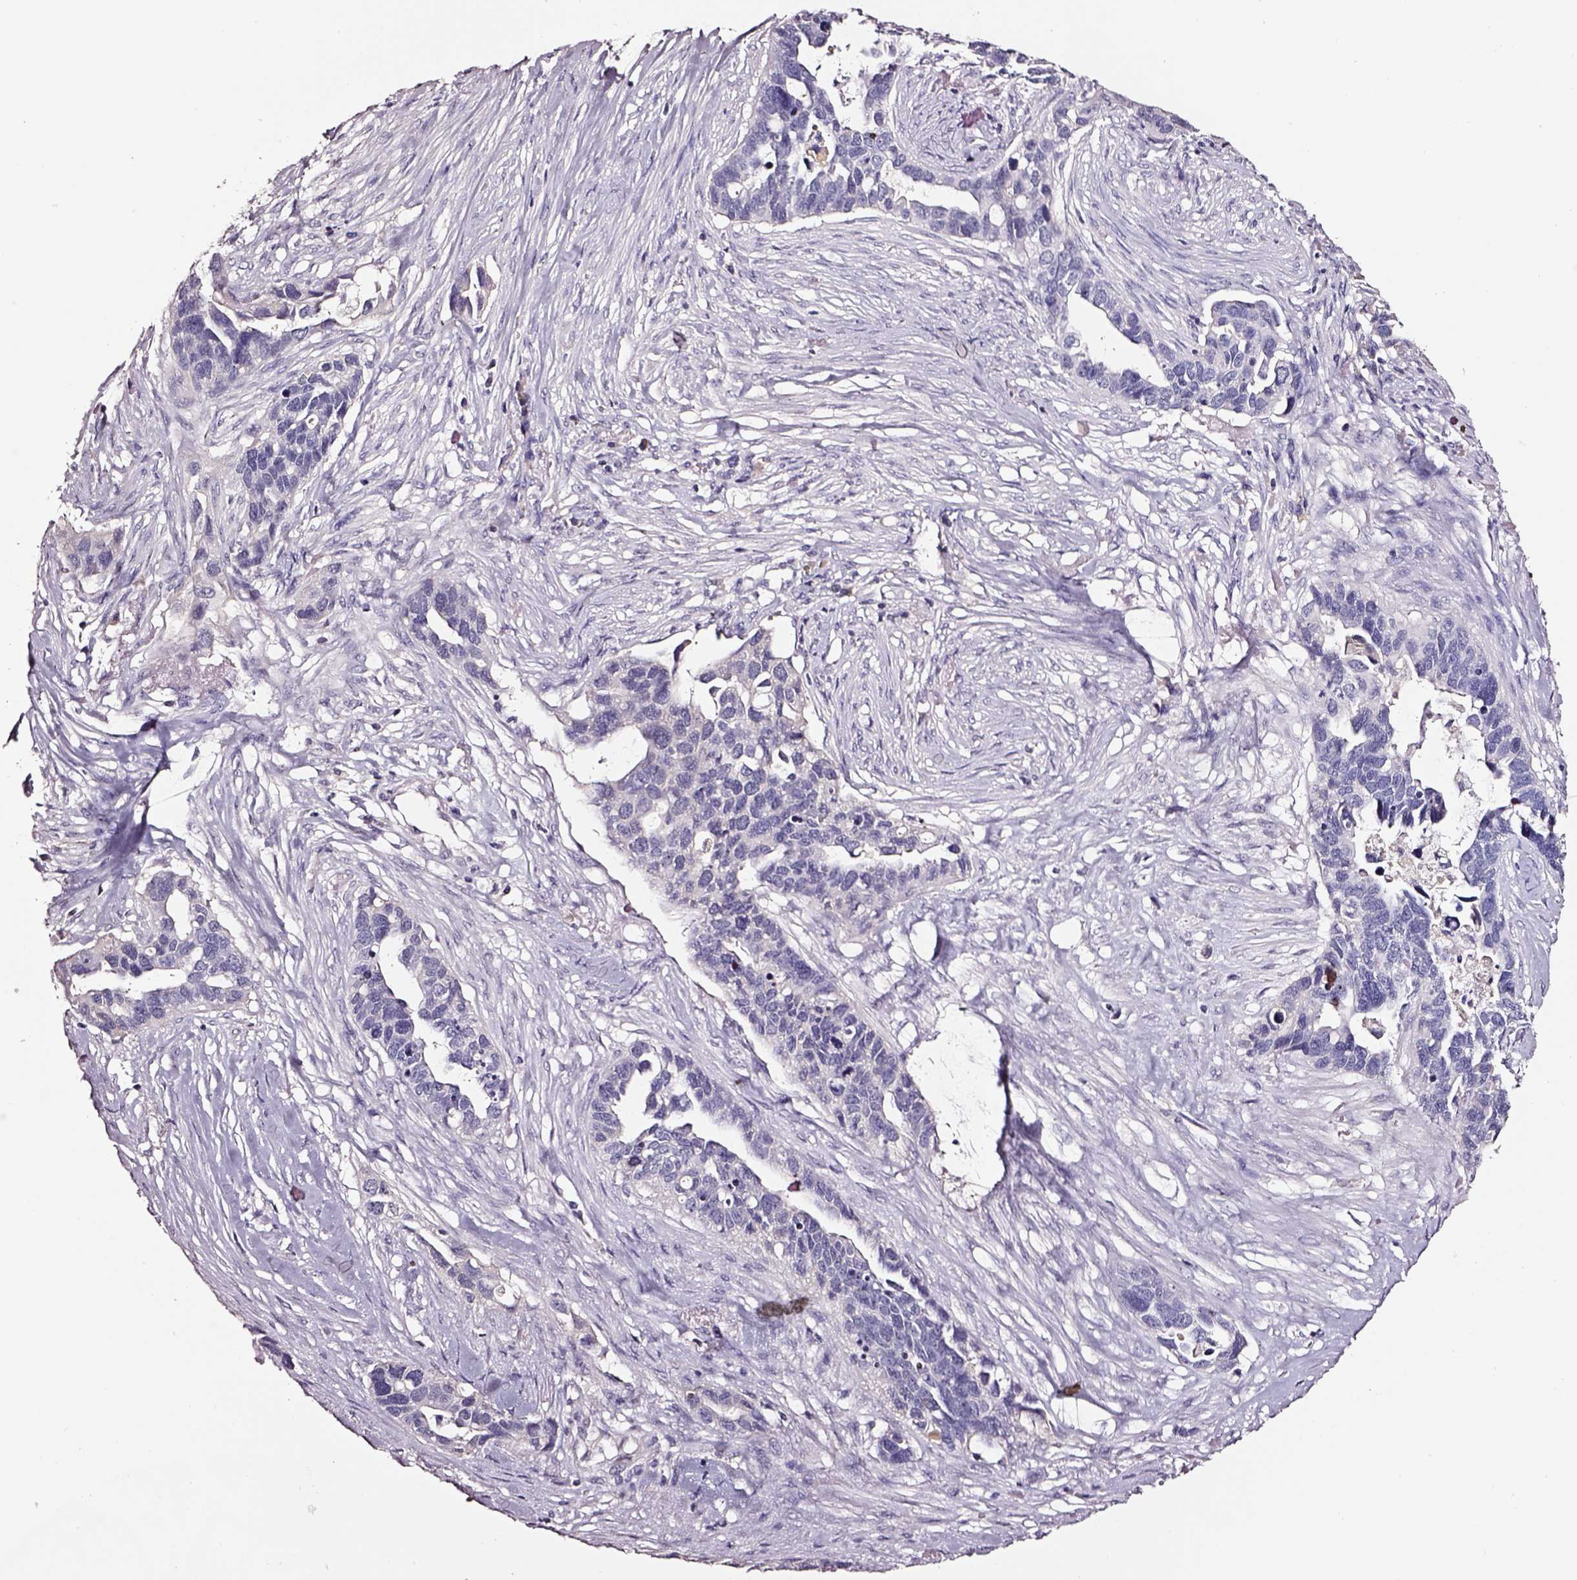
{"staining": {"intensity": "negative", "quantity": "none", "location": "none"}, "tissue": "ovarian cancer", "cell_type": "Tumor cells", "image_type": "cancer", "snomed": [{"axis": "morphology", "description": "Cystadenocarcinoma, serous, NOS"}, {"axis": "topography", "description": "Ovary"}], "caption": "Tumor cells are negative for protein expression in human ovarian serous cystadenocarcinoma. (DAB immunohistochemistry with hematoxylin counter stain).", "gene": "SMIM17", "patient": {"sex": "female", "age": 54}}